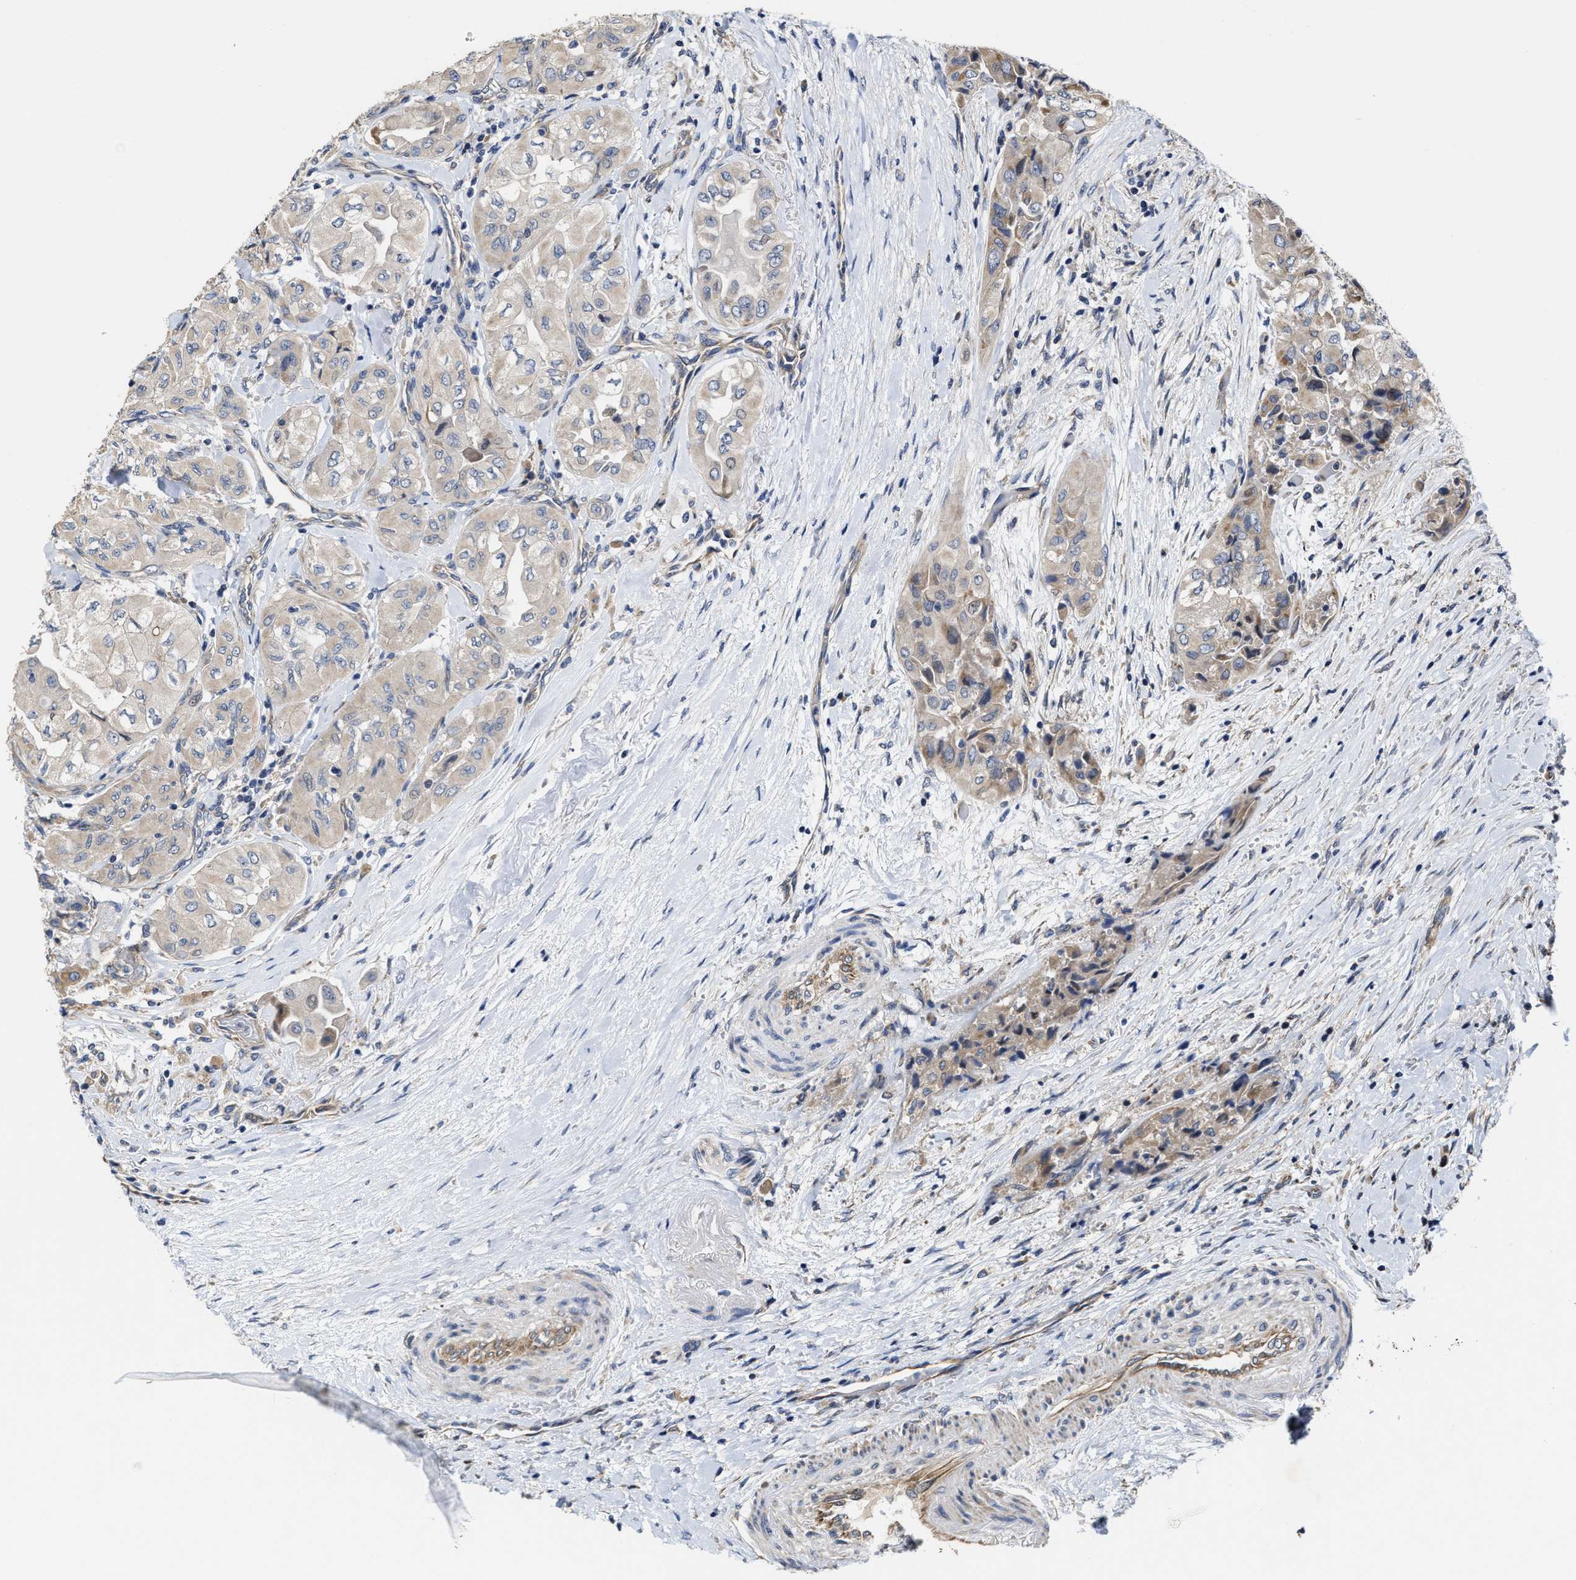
{"staining": {"intensity": "weak", "quantity": "<25%", "location": "cytoplasmic/membranous"}, "tissue": "thyroid cancer", "cell_type": "Tumor cells", "image_type": "cancer", "snomed": [{"axis": "morphology", "description": "Papillary adenocarcinoma, NOS"}, {"axis": "topography", "description": "Thyroid gland"}], "caption": "Immunohistochemistry (IHC) of human thyroid papillary adenocarcinoma reveals no staining in tumor cells.", "gene": "TRAF6", "patient": {"sex": "female", "age": 59}}